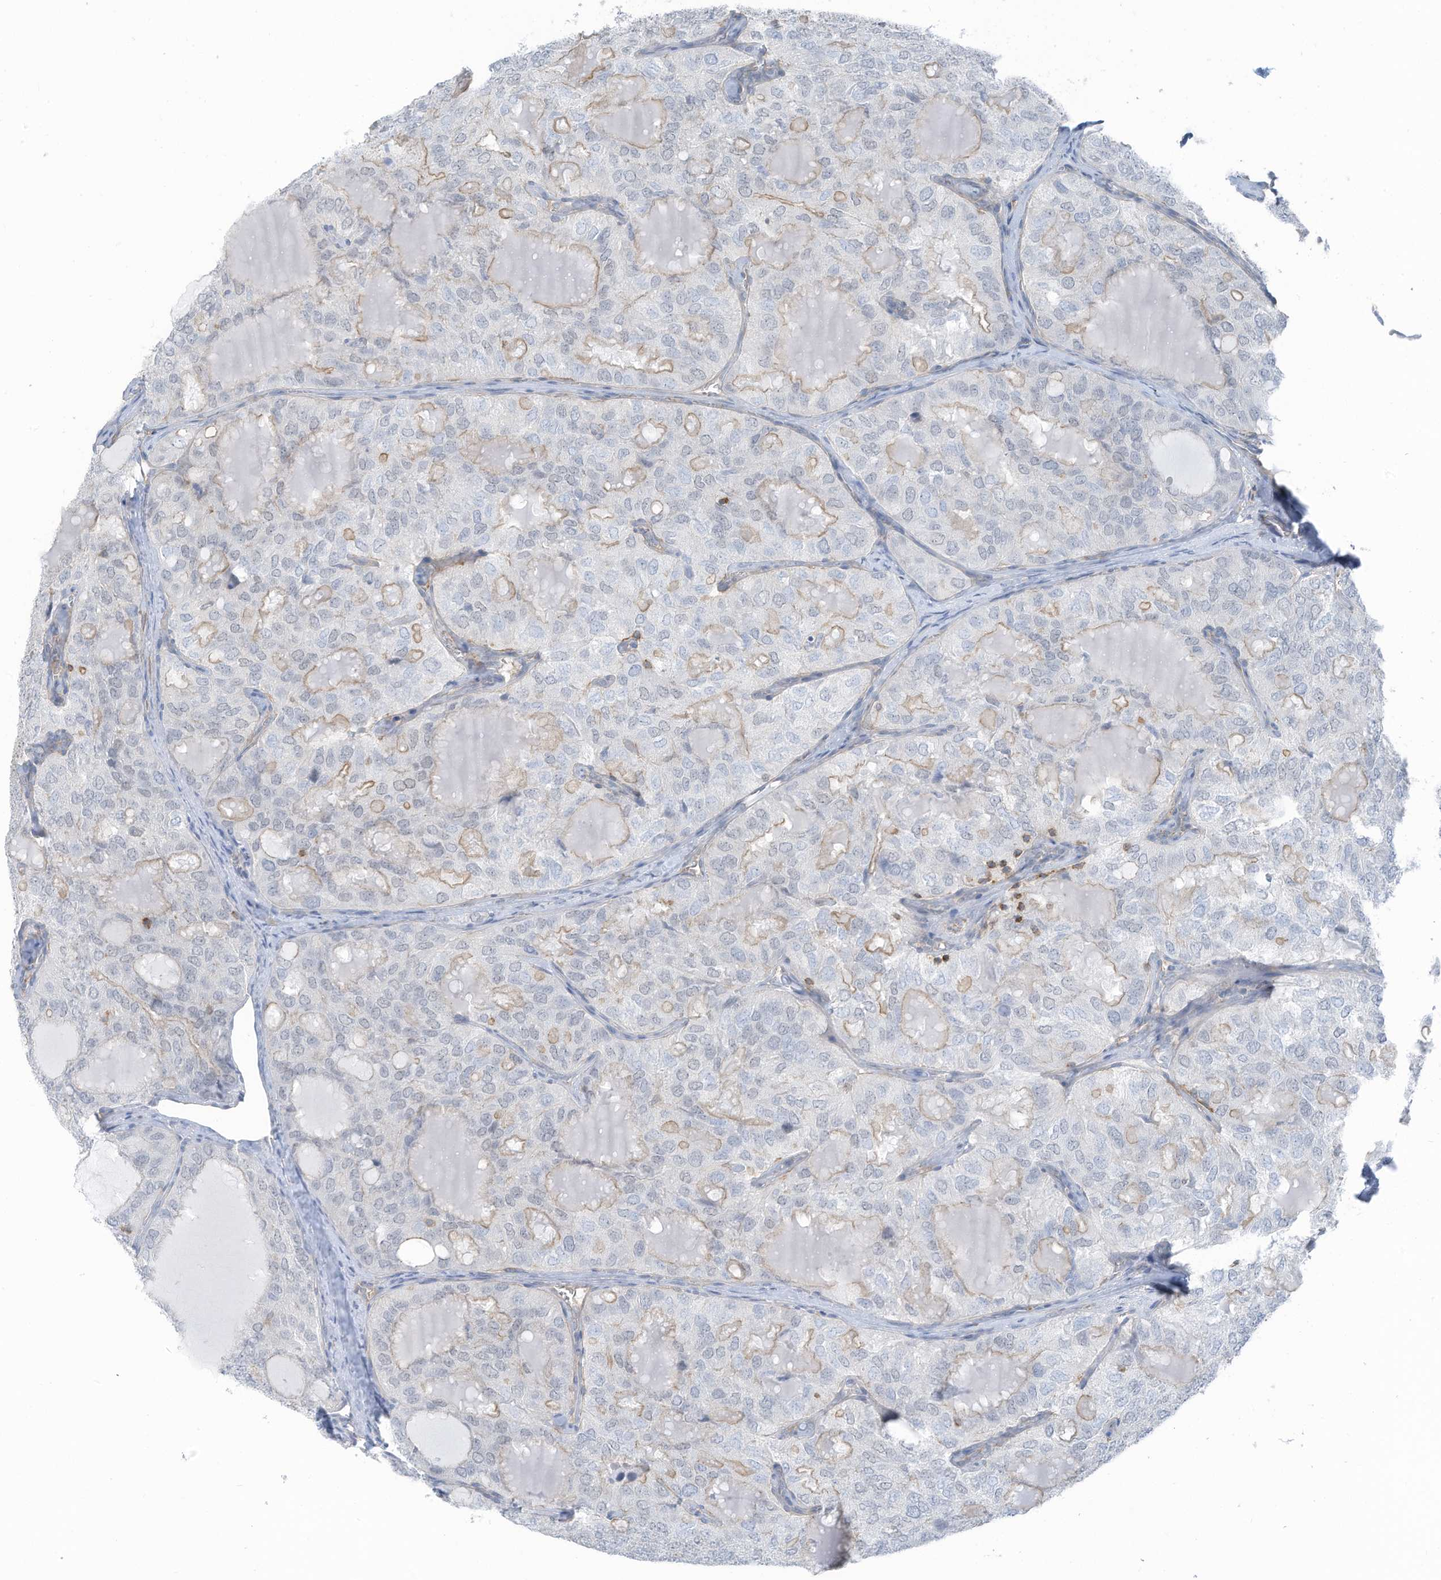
{"staining": {"intensity": "negative", "quantity": "none", "location": "none"}, "tissue": "thyroid cancer", "cell_type": "Tumor cells", "image_type": "cancer", "snomed": [{"axis": "morphology", "description": "Follicular adenoma carcinoma, NOS"}, {"axis": "topography", "description": "Thyroid gland"}], "caption": "Immunohistochemistry (IHC) of follicular adenoma carcinoma (thyroid) shows no expression in tumor cells. The staining was performed using DAB (3,3'-diaminobenzidine) to visualize the protein expression in brown, while the nuclei were stained in blue with hematoxylin (Magnification: 20x).", "gene": "ZNF846", "patient": {"sex": "male", "age": 75}}